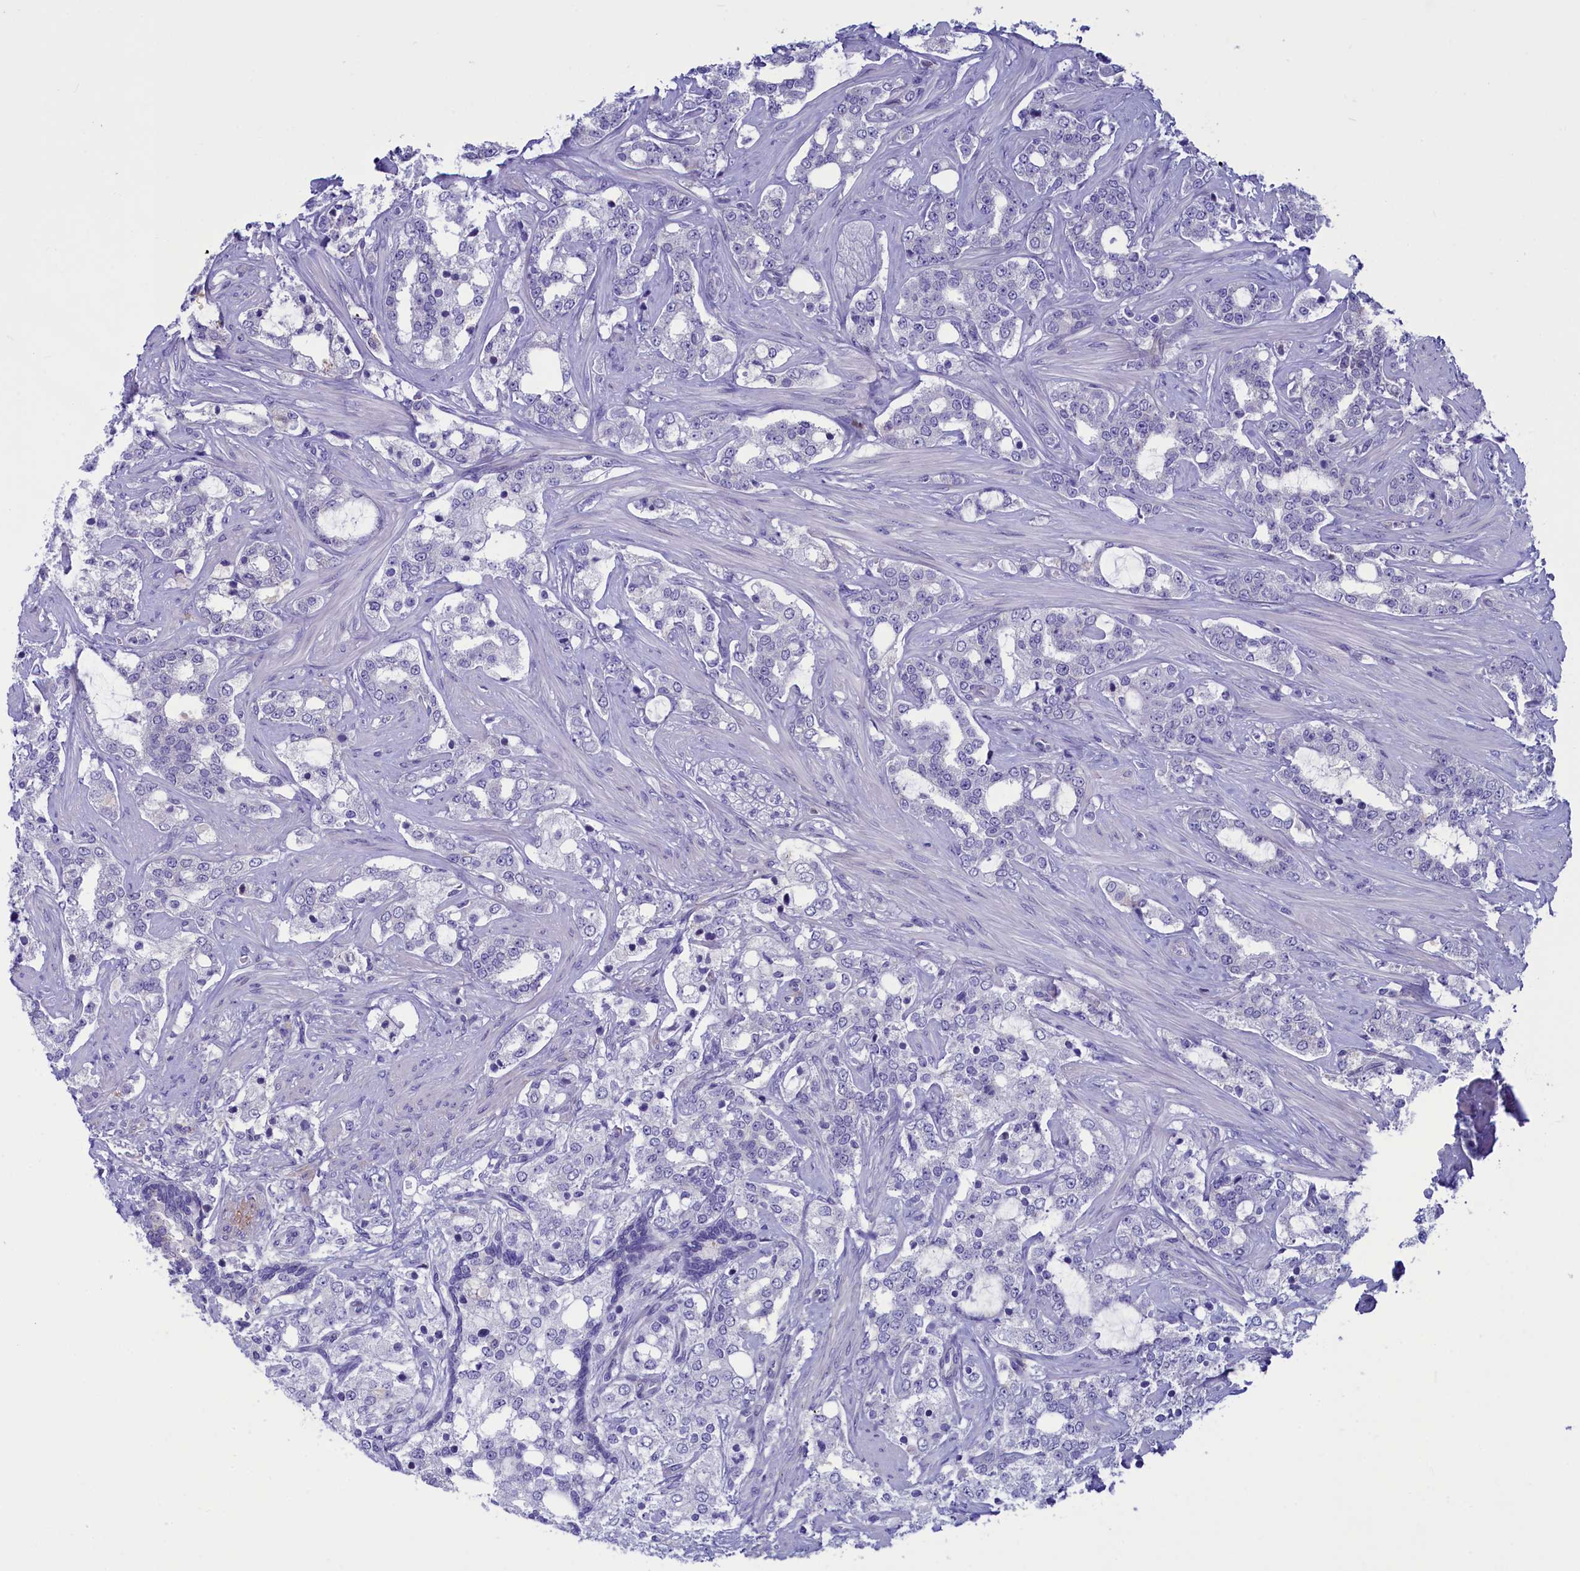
{"staining": {"intensity": "negative", "quantity": "none", "location": "none"}, "tissue": "prostate cancer", "cell_type": "Tumor cells", "image_type": "cancer", "snomed": [{"axis": "morphology", "description": "Adenocarcinoma, High grade"}, {"axis": "topography", "description": "Prostate"}], "caption": "This histopathology image is of adenocarcinoma (high-grade) (prostate) stained with immunohistochemistry to label a protein in brown with the nuclei are counter-stained blue. There is no positivity in tumor cells.", "gene": "LOXL1", "patient": {"sex": "male", "age": 64}}